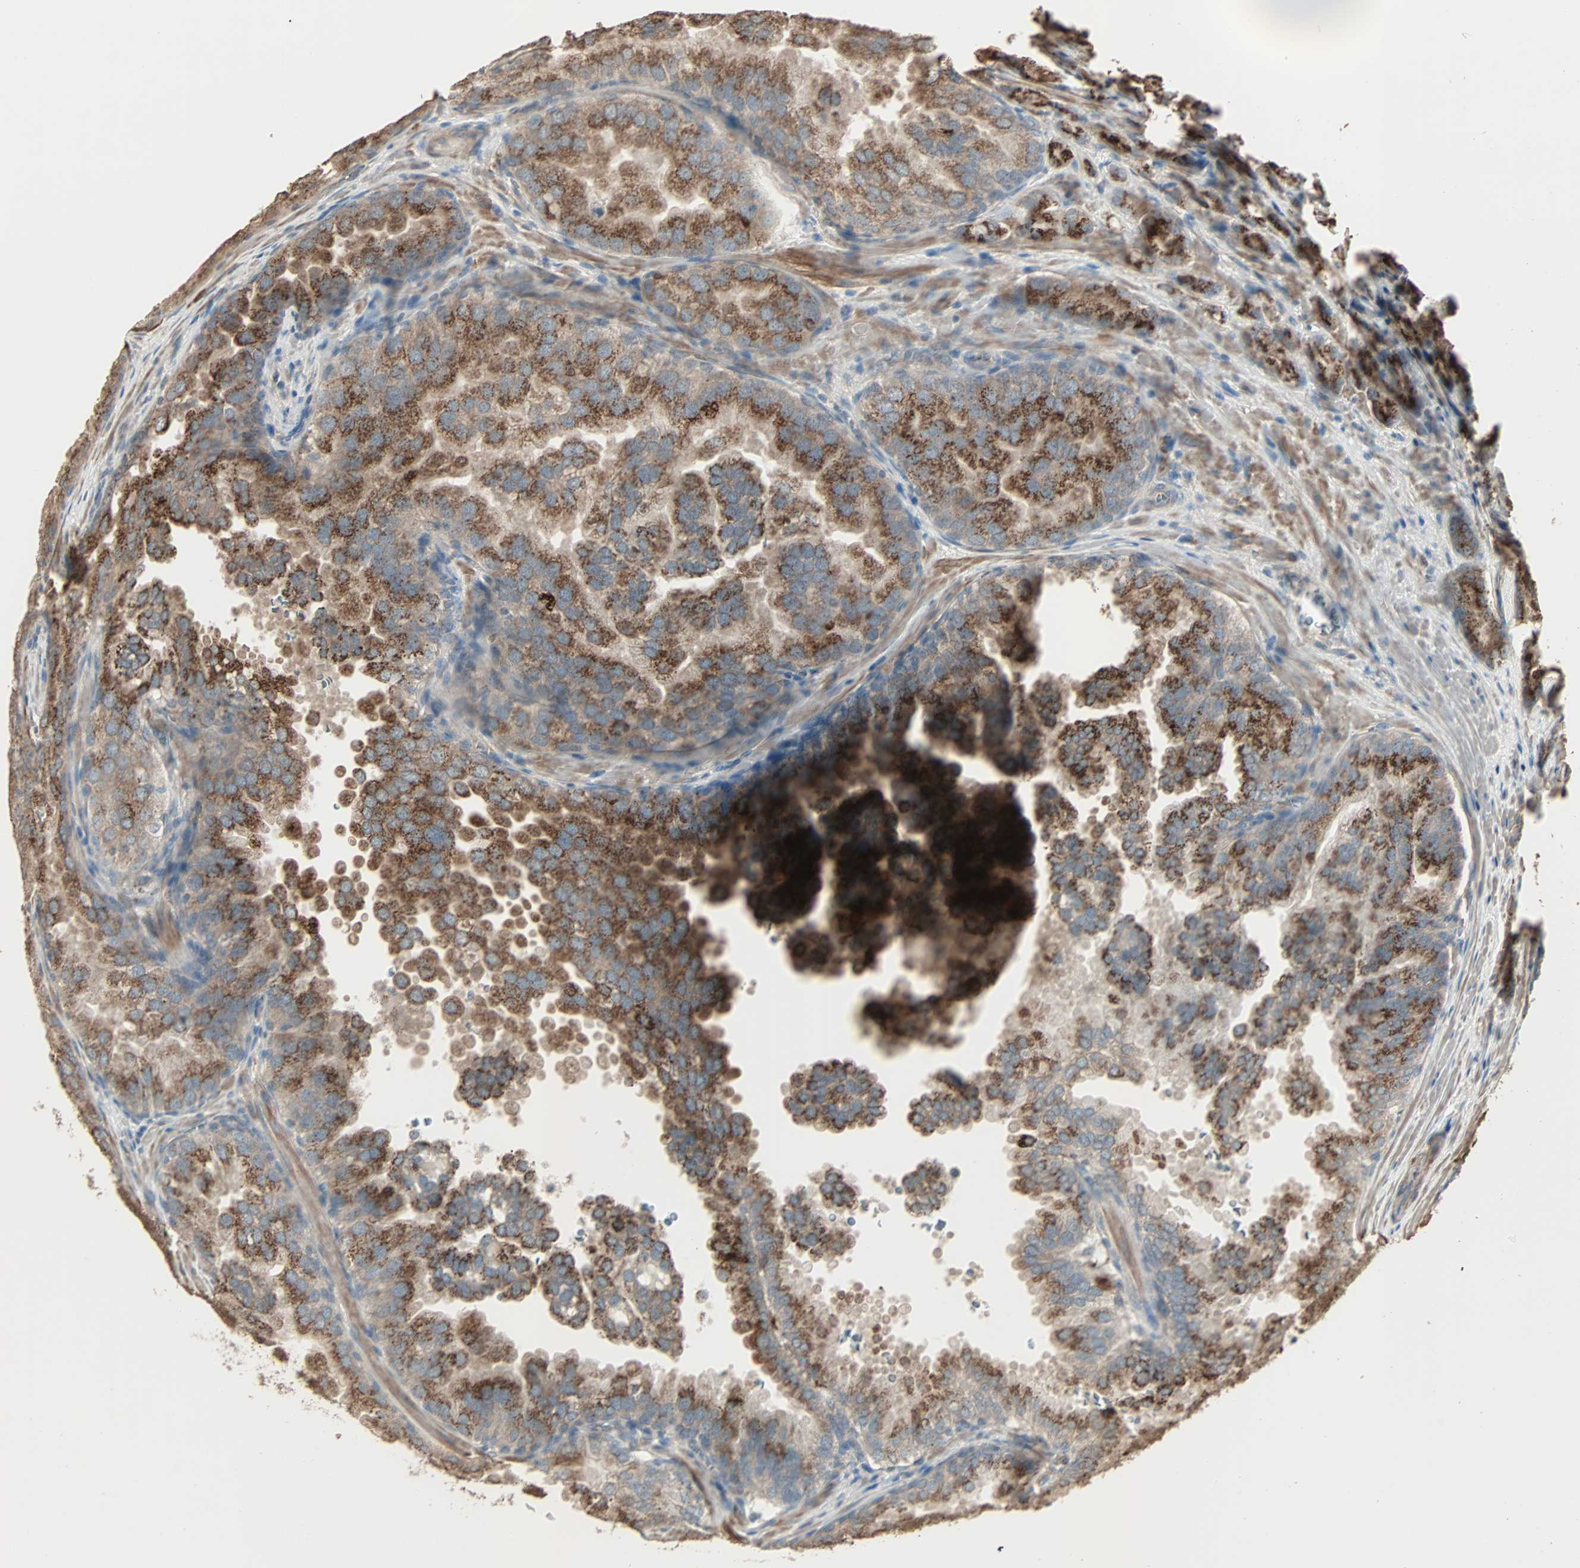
{"staining": {"intensity": "strong", "quantity": ">75%", "location": "cytoplasmic/membranous"}, "tissue": "prostate cancer", "cell_type": "Tumor cells", "image_type": "cancer", "snomed": [{"axis": "morphology", "description": "Adenocarcinoma, High grade"}, {"axis": "topography", "description": "Prostate"}], "caption": "About >75% of tumor cells in human adenocarcinoma (high-grade) (prostate) show strong cytoplasmic/membranous protein positivity as visualized by brown immunohistochemical staining.", "gene": "GALNT3", "patient": {"sex": "male", "age": 64}}